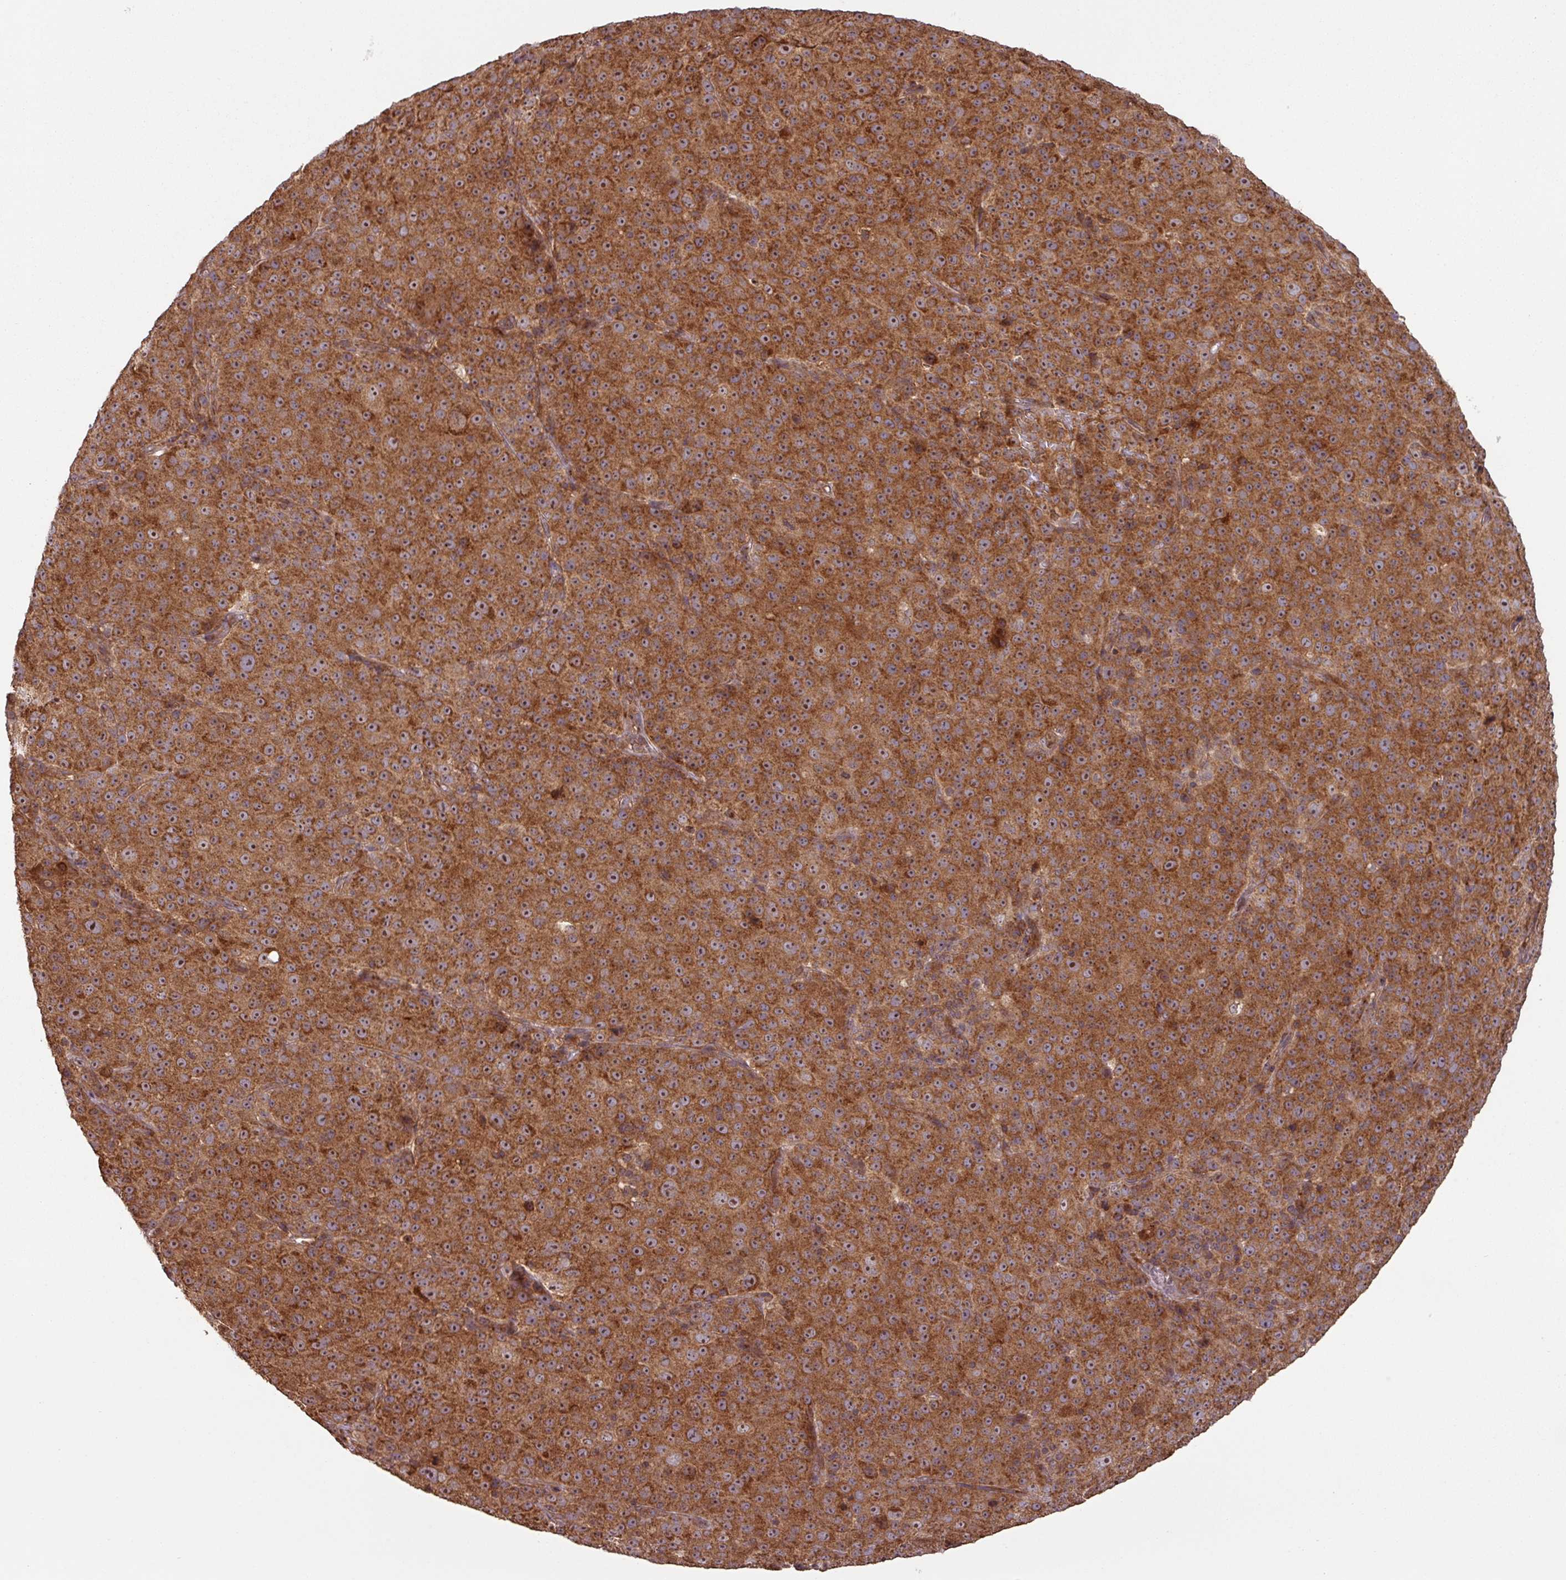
{"staining": {"intensity": "strong", "quantity": ">75%", "location": "cytoplasmic/membranous,nuclear"}, "tissue": "melanoma", "cell_type": "Tumor cells", "image_type": "cancer", "snomed": [{"axis": "morphology", "description": "Malignant melanoma, Metastatic site"}, {"axis": "topography", "description": "Skin"}, {"axis": "topography", "description": "Lymph node"}], "caption": "A histopathology image of human melanoma stained for a protein shows strong cytoplasmic/membranous and nuclear brown staining in tumor cells.", "gene": "MRRF", "patient": {"sex": "male", "age": 66}}